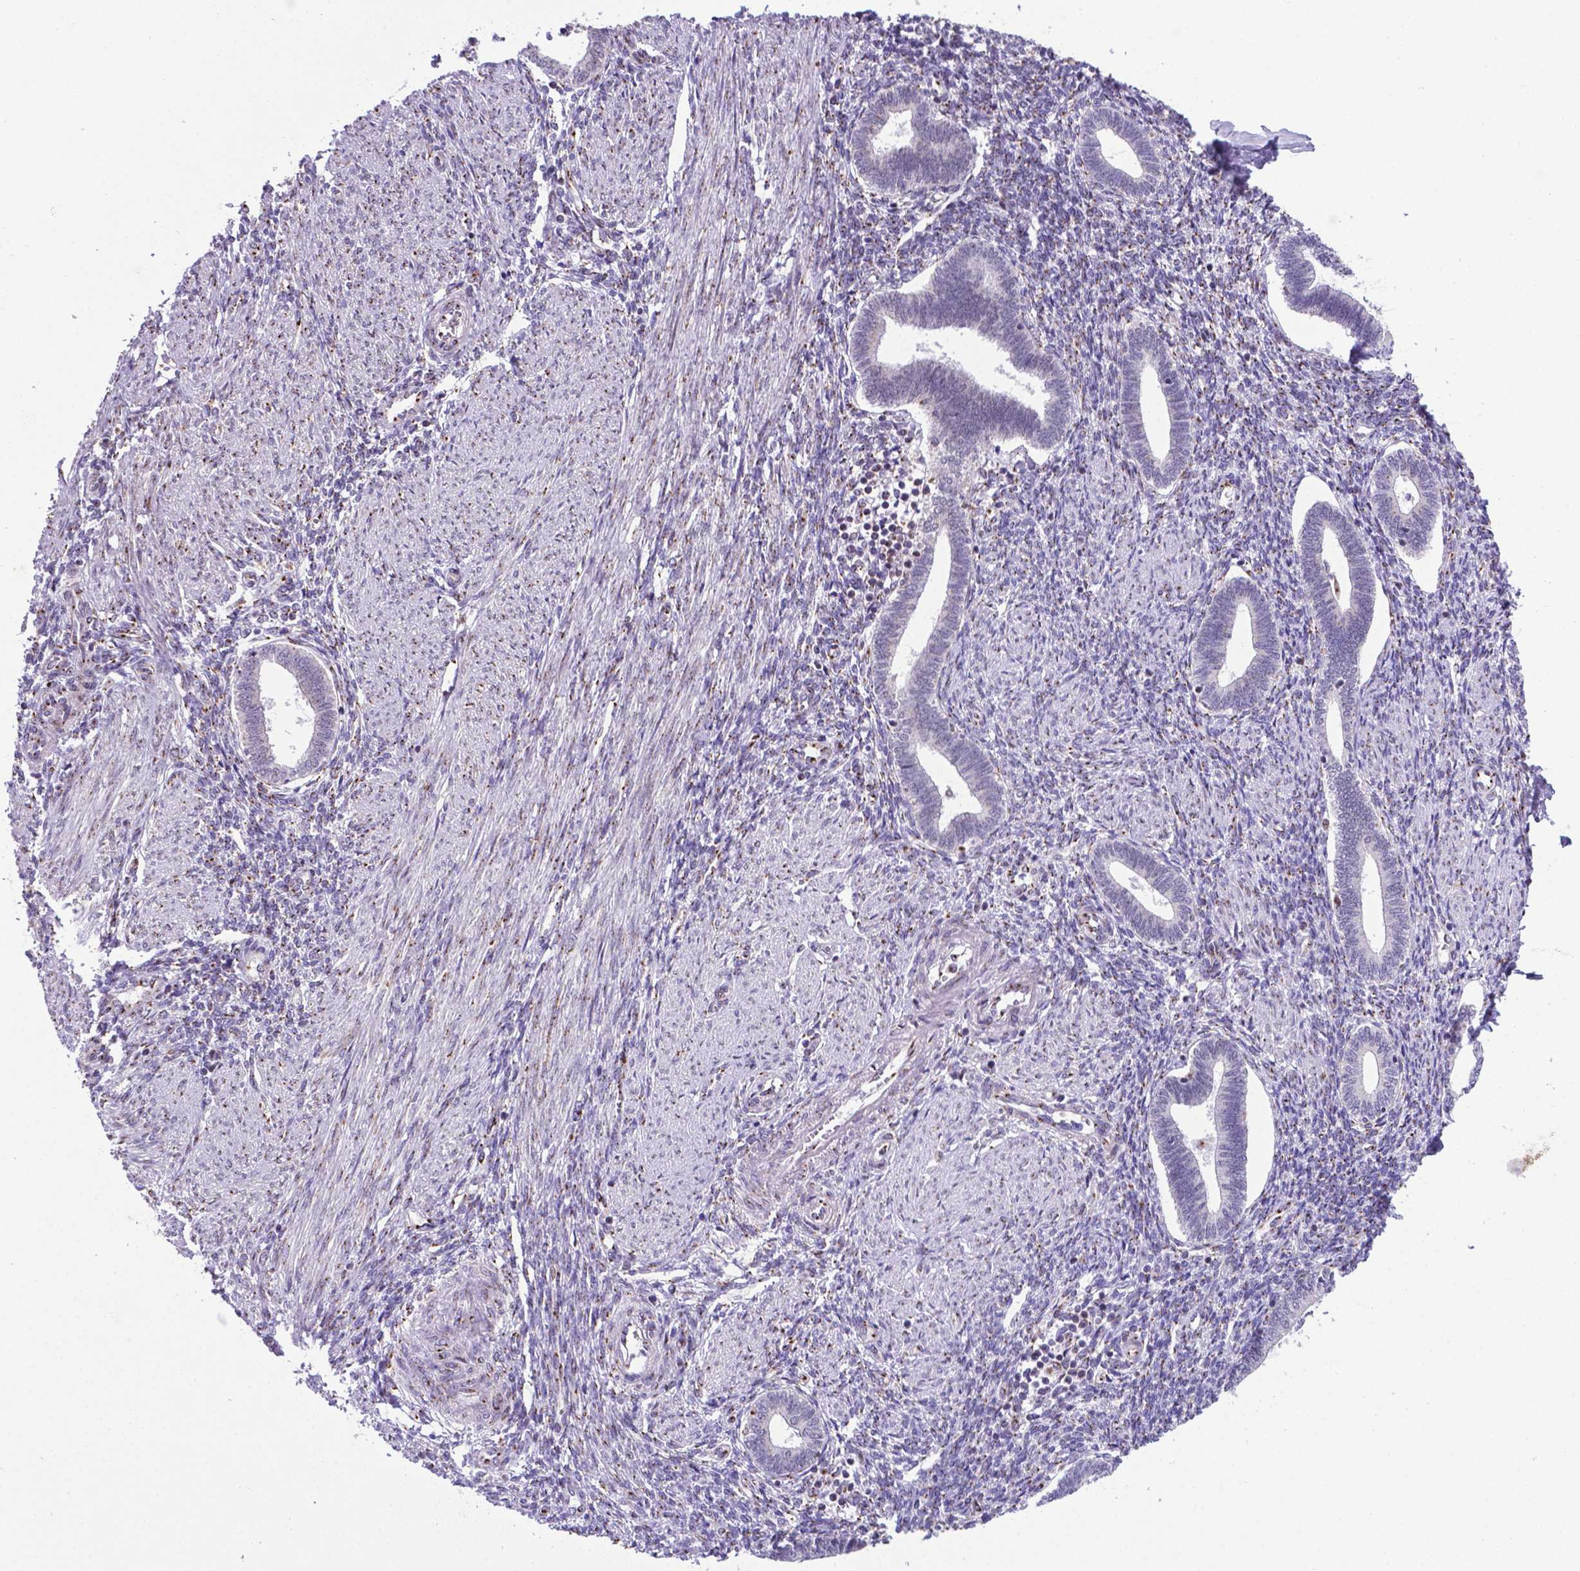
{"staining": {"intensity": "moderate", "quantity": "25%-75%", "location": "cytoplasmic/membranous"}, "tissue": "endometrium", "cell_type": "Cells in endometrial stroma", "image_type": "normal", "snomed": [{"axis": "morphology", "description": "Normal tissue, NOS"}, {"axis": "topography", "description": "Endometrium"}], "caption": "The histopathology image shows immunohistochemical staining of unremarkable endometrium. There is moderate cytoplasmic/membranous positivity is present in about 25%-75% of cells in endometrial stroma.", "gene": "MRPL10", "patient": {"sex": "female", "age": 42}}